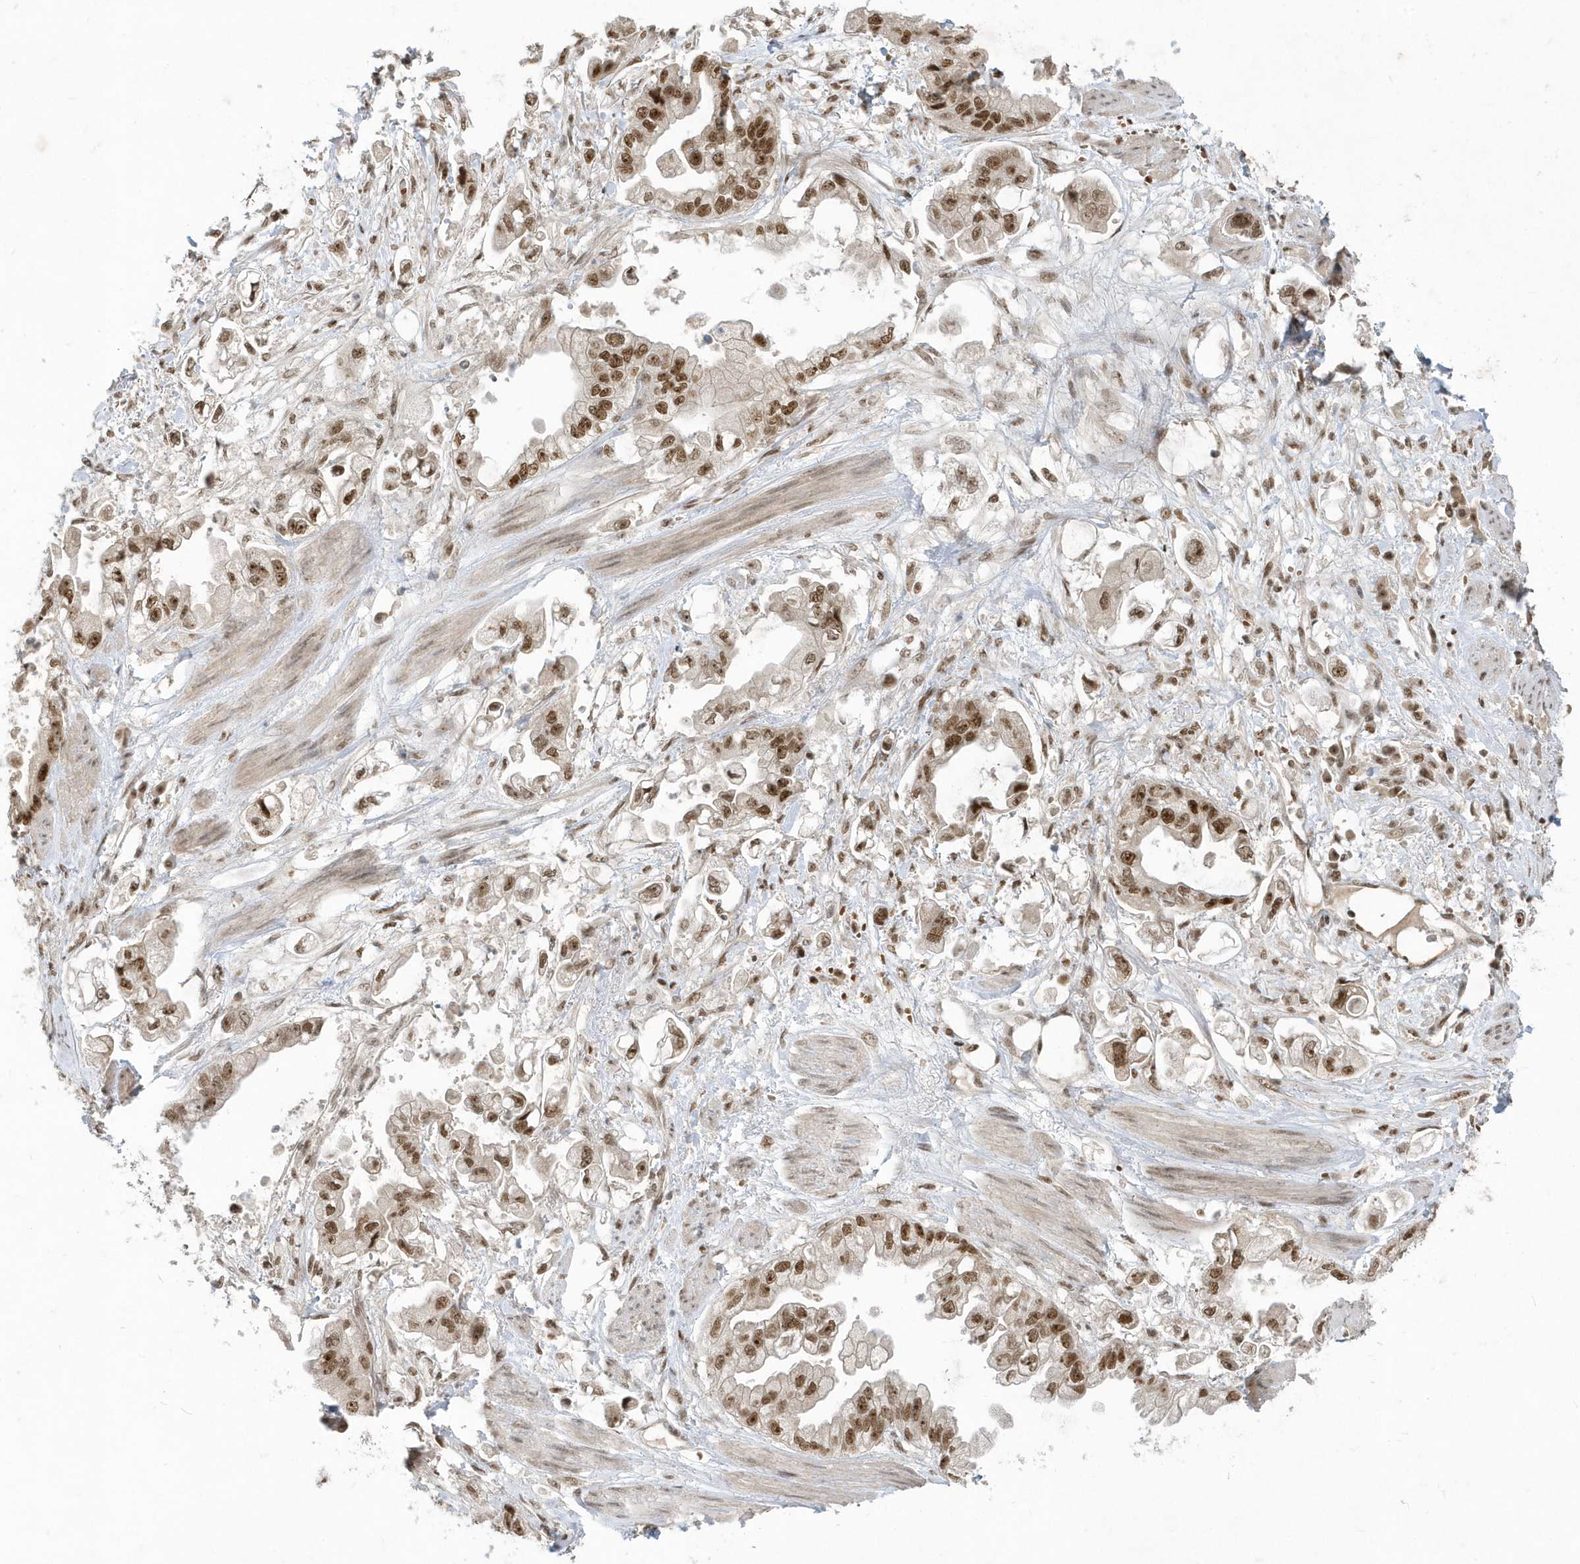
{"staining": {"intensity": "moderate", "quantity": ">75%", "location": "nuclear"}, "tissue": "stomach cancer", "cell_type": "Tumor cells", "image_type": "cancer", "snomed": [{"axis": "morphology", "description": "Adenocarcinoma, NOS"}, {"axis": "topography", "description": "Stomach"}], "caption": "Stomach adenocarcinoma was stained to show a protein in brown. There is medium levels of moderate nuclear positivity in approximately >75% of tumor cells. Using DAB (brown) and hematoxylin (blue) stains, captured at high magnification using brightfield microscopy.", "gene": "PPIL2", "patient": {"sex": "male", "age": 62}}